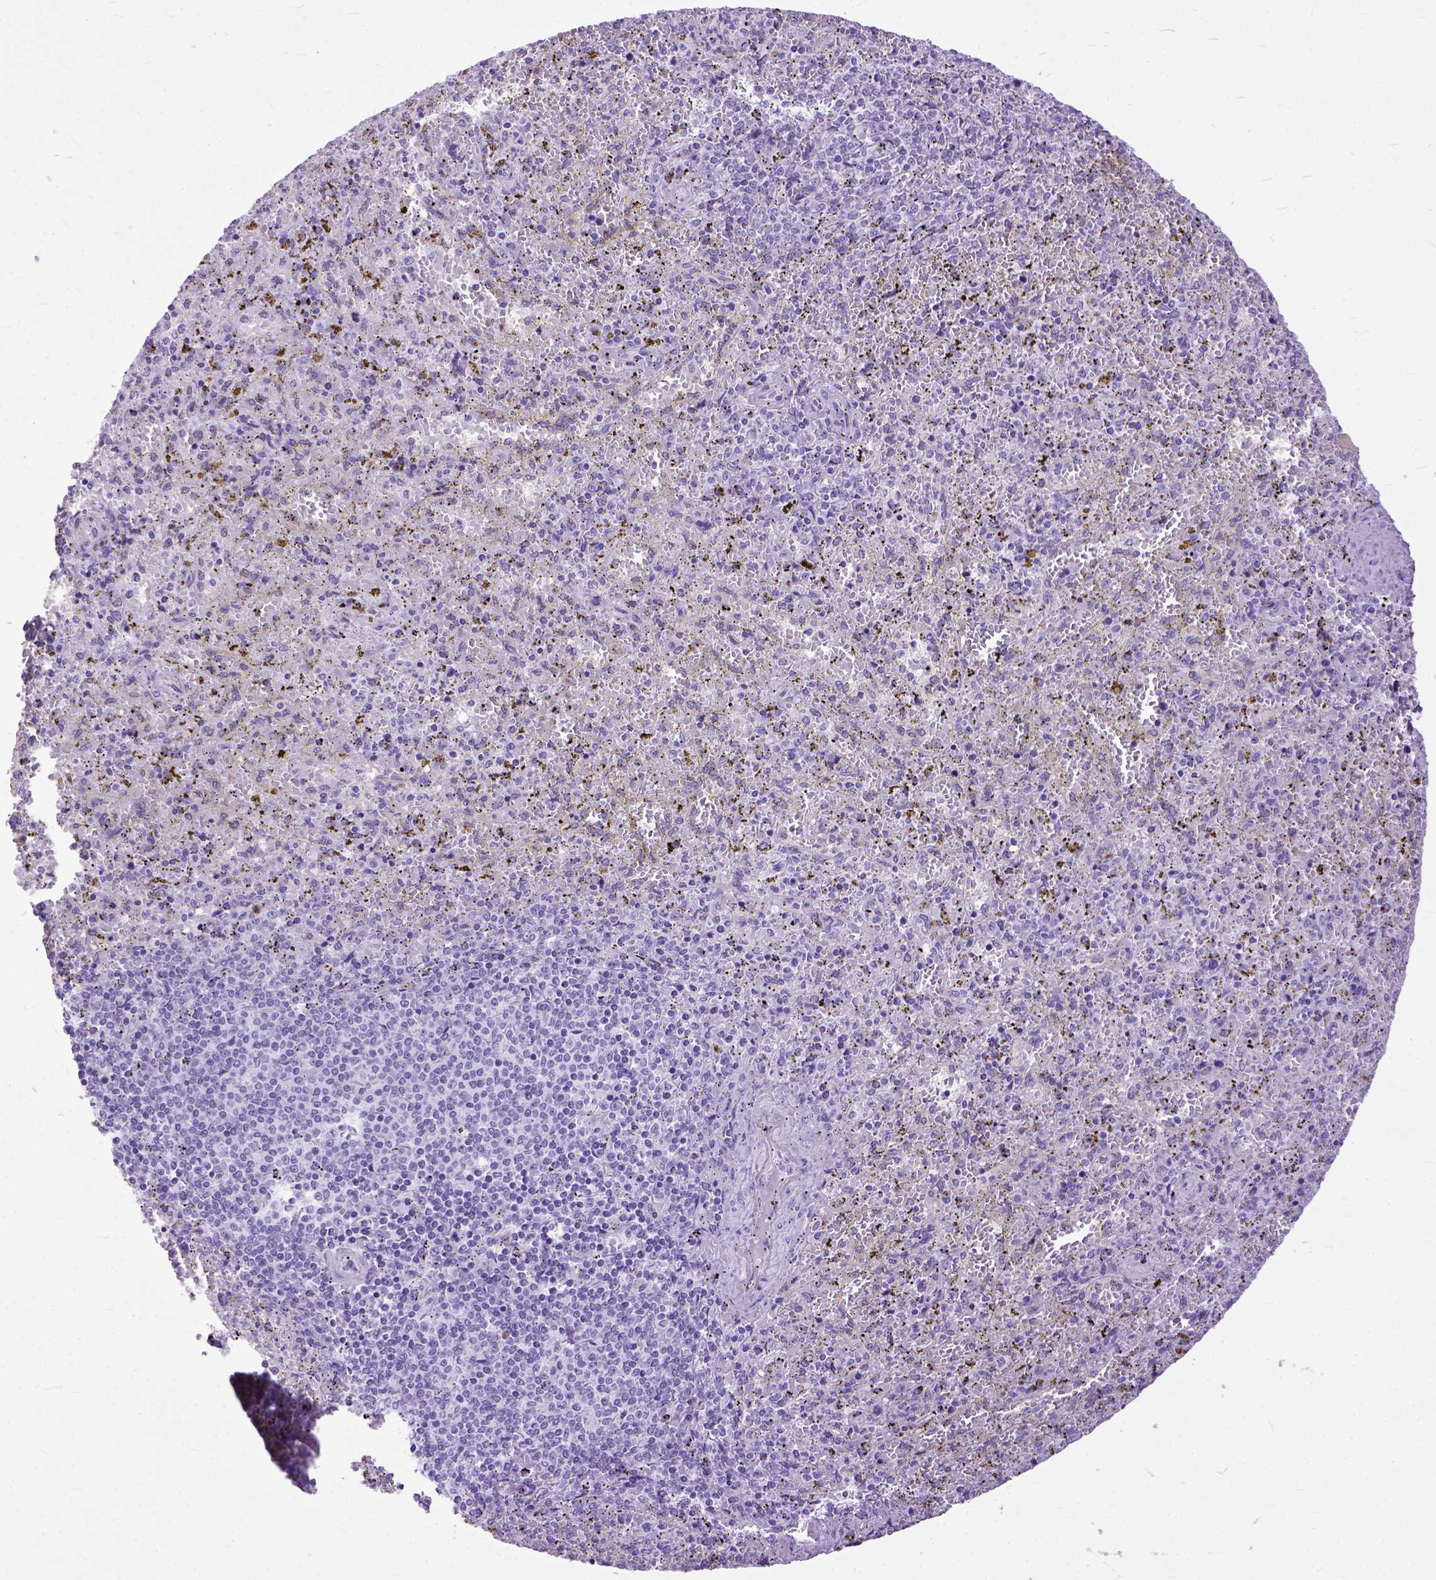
{"staining": {"intensity": "negative", "quantity": "none", "location": "none"}, "tissue": "spleen", "cell_type": "Cells in red pulp", "image_type": "normal", "snomed": [{"axis": "morphology", "description": "Normal tissue, NOS"}, {"axis": "topography", "description": "Spleen"}], "caption": "This image is of unremarkable spleen stained with immunohistochemistry to label a protein in brown with the nuclei are counter-stained blue. There is no positivity in cells in red pulp.", "gene": "GNGT1", "patient": {"sex": "female", "age": 50}}